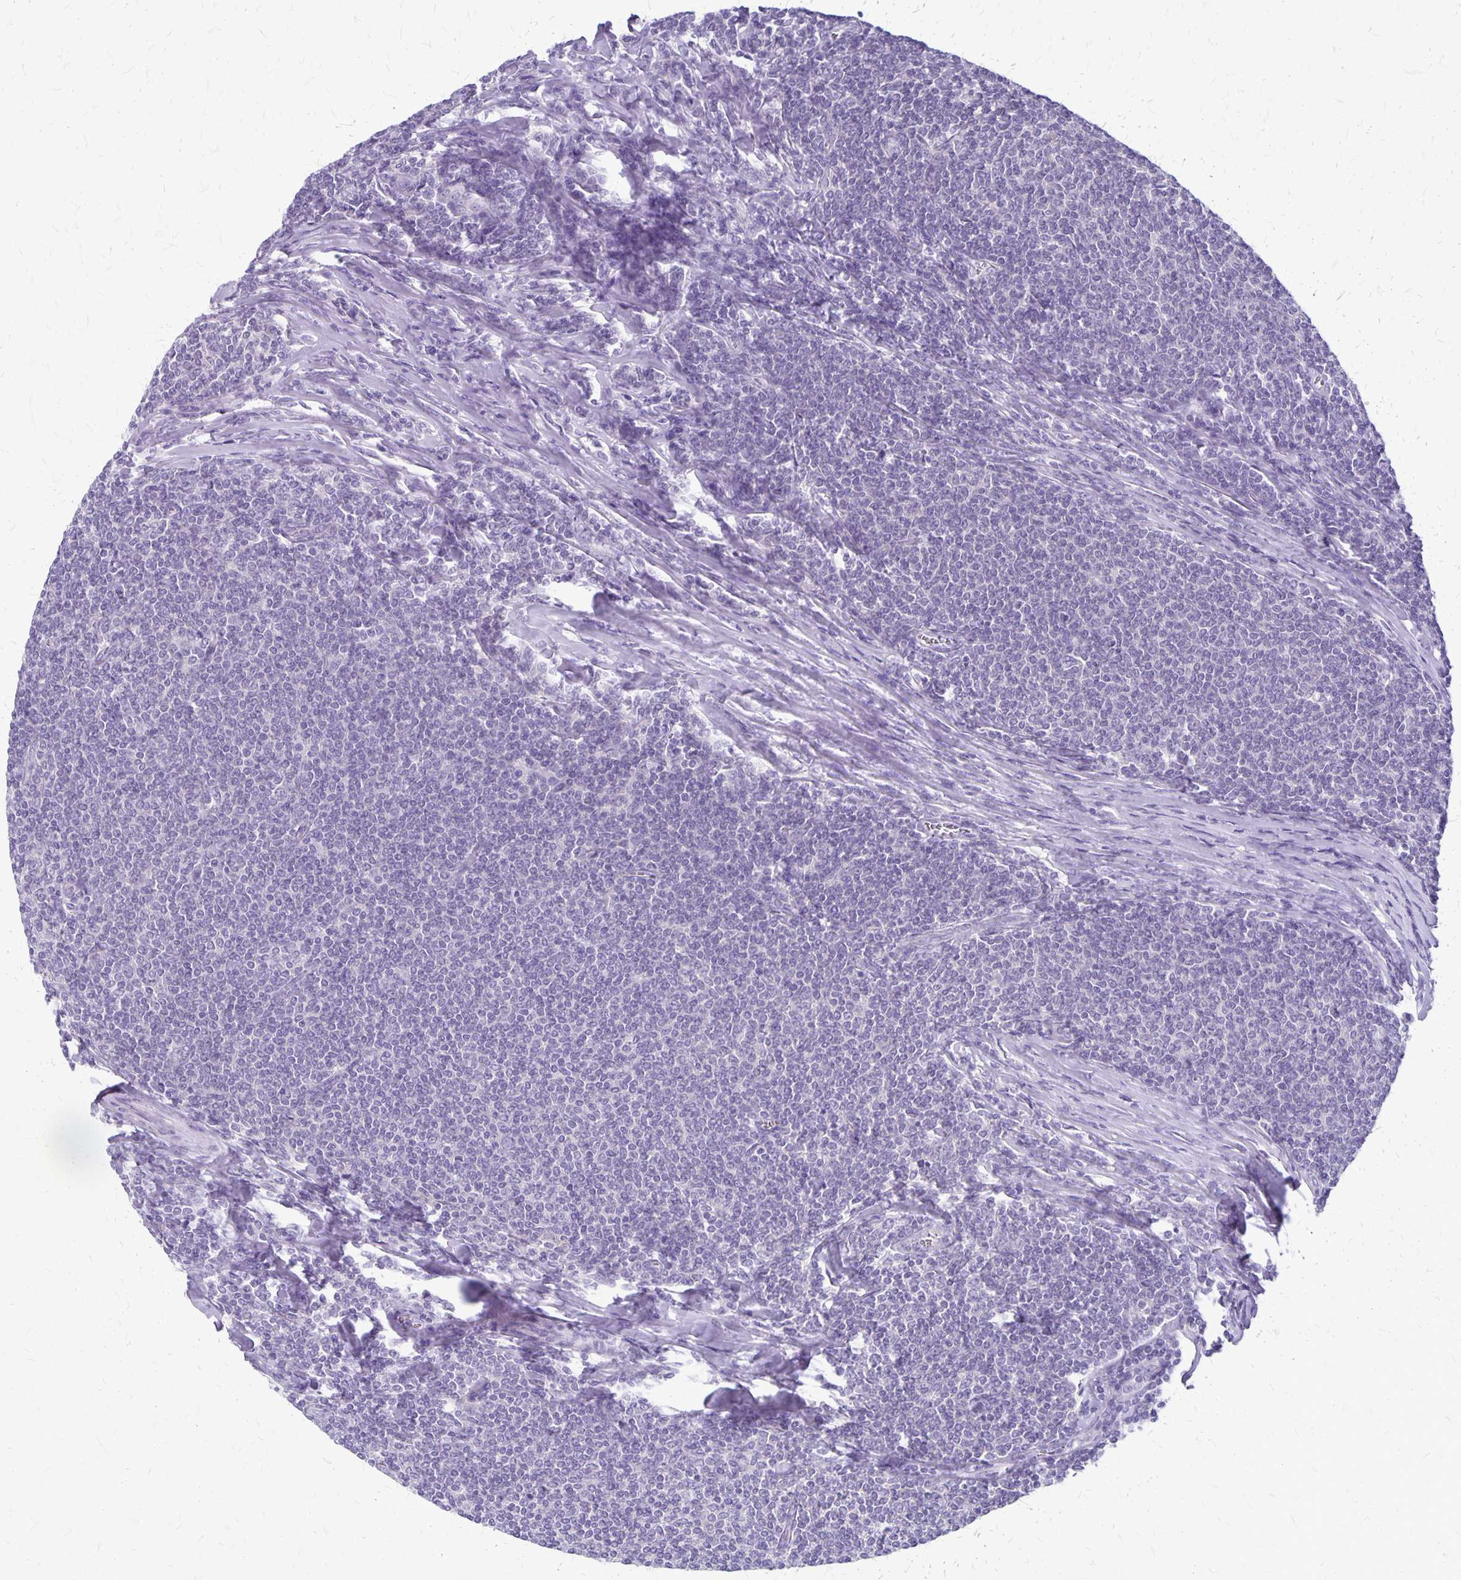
{"staining": {"intensity": "negative", "quantity": "none", "location": "none"}, "tissue": "lymphoma", "cell_type": "Tumor cells", "image_type": "cancer", "snomed": [{"axis": "morphology", "description": "Malignant lymphoma, non-Hodgkin's type, Low grade"}, {"axis": "topography", "description": "Lymph node"}], "caption": "Immunohistochemistry (IHC) image of neoplastic tissue: human malignant lymphoma, non-Hodgkin's type (low-grade) stained with DAB (3,3'-diaminobenzidine) displays no significant protein staining in tumor cells. Nuclei are stained in blue.", "gene": "PLXNB3", "patient": {"sex": "male", "age": 52}}